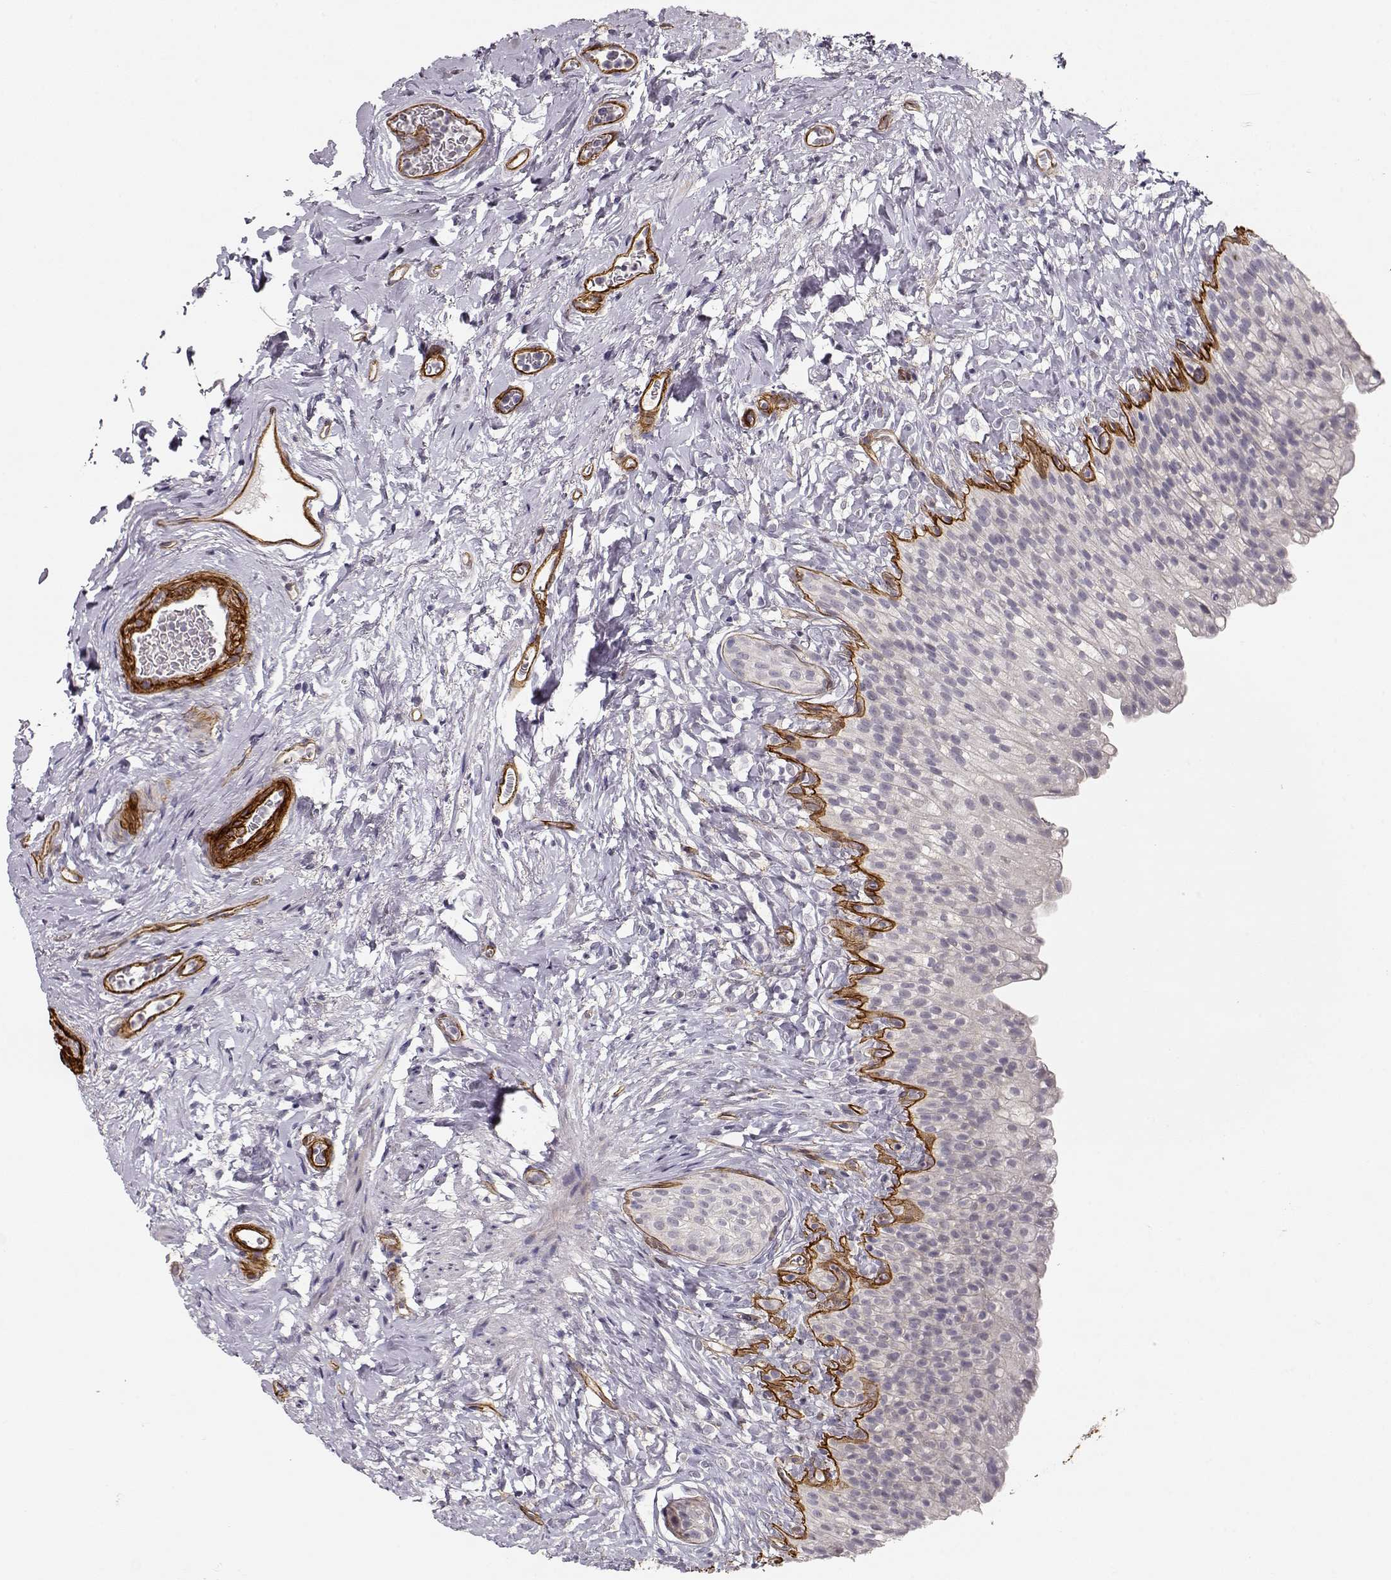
{"staining": {"intensity": "negative", "quantity": "none", "location": "none"}, "tissue": "urinary bladder", "cell_type": "Urothelial cells", "image_type": "normal", "snomed": [{"axis": "morphology", "description": "Normal tissue, NOS"}, {"axis": "topography", "description": "Urinary bladder"}], "caption": "Urothelial cells are negative for protein expression in benign human urinary bladder. Nuclei are stained in blue.", "gene": "LAMA5", "patient": {"sex": "male", "age": 76}}